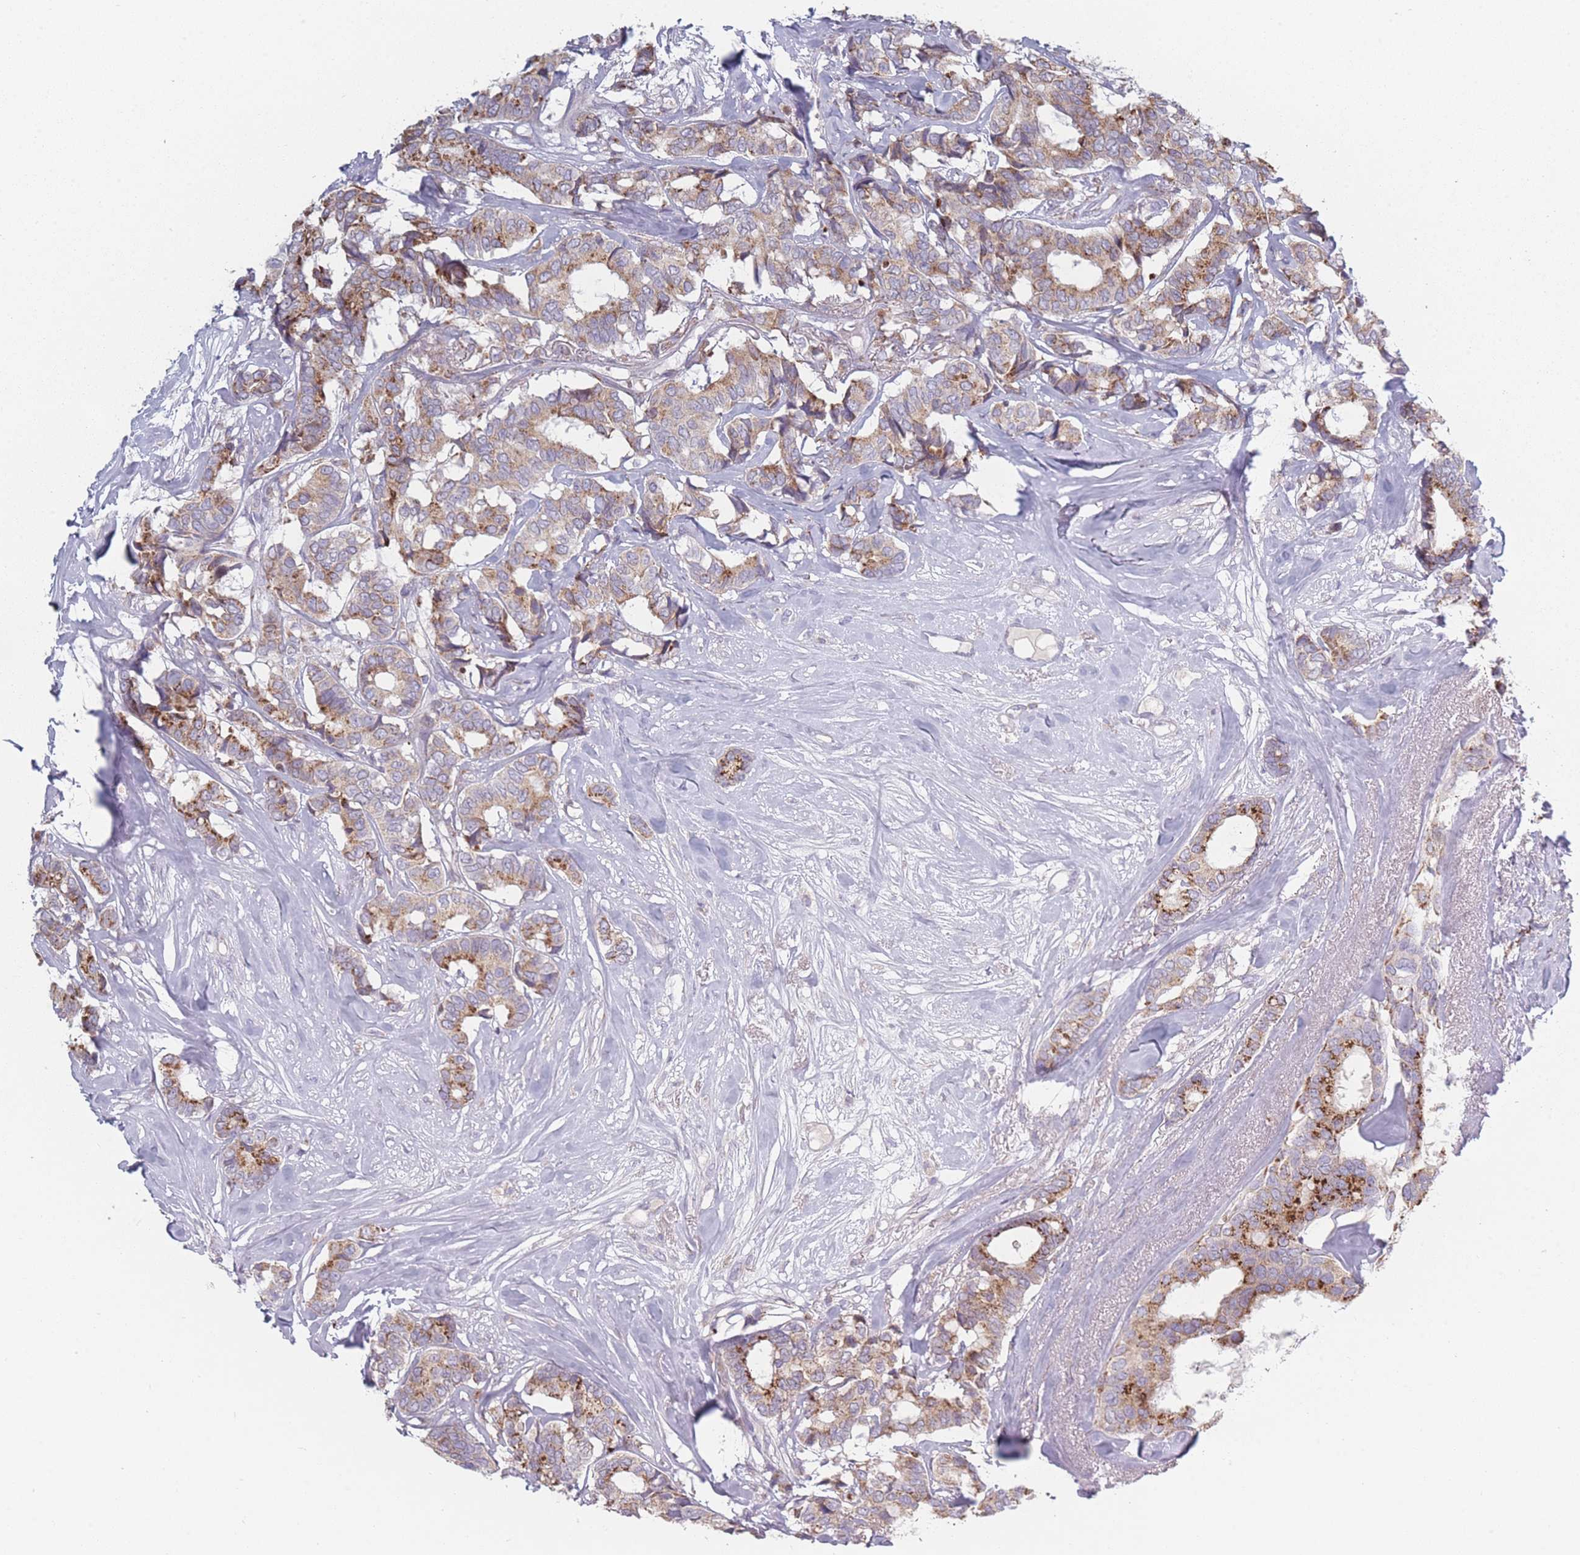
{"staining": {"intensity": "moderate", "quantity": ">75%", "location": "cytoplasmic/membranous"}, "tissue": "breast cancer", "cell_type": "Tumor cells", "image_type": "cancer", "snomed": [{"axis": "morphology", "description": "Duct carcinoma"}, {"axis": "topography", "description": "Breast"}], "caption": "High-magnification brightfield microscopy of breast cancer (invasive ductal carcinoma) stained with DAB (3,3'-diaminobenzidine) (brown) and counterstained with hematoxylin (blue). tumor cells exhibit moderate cytoplasmic/membranous positivity is appreciated in about>75% of cells.", "gene": "PEX11B", "patient": {"sex": "female", "age": 87}}